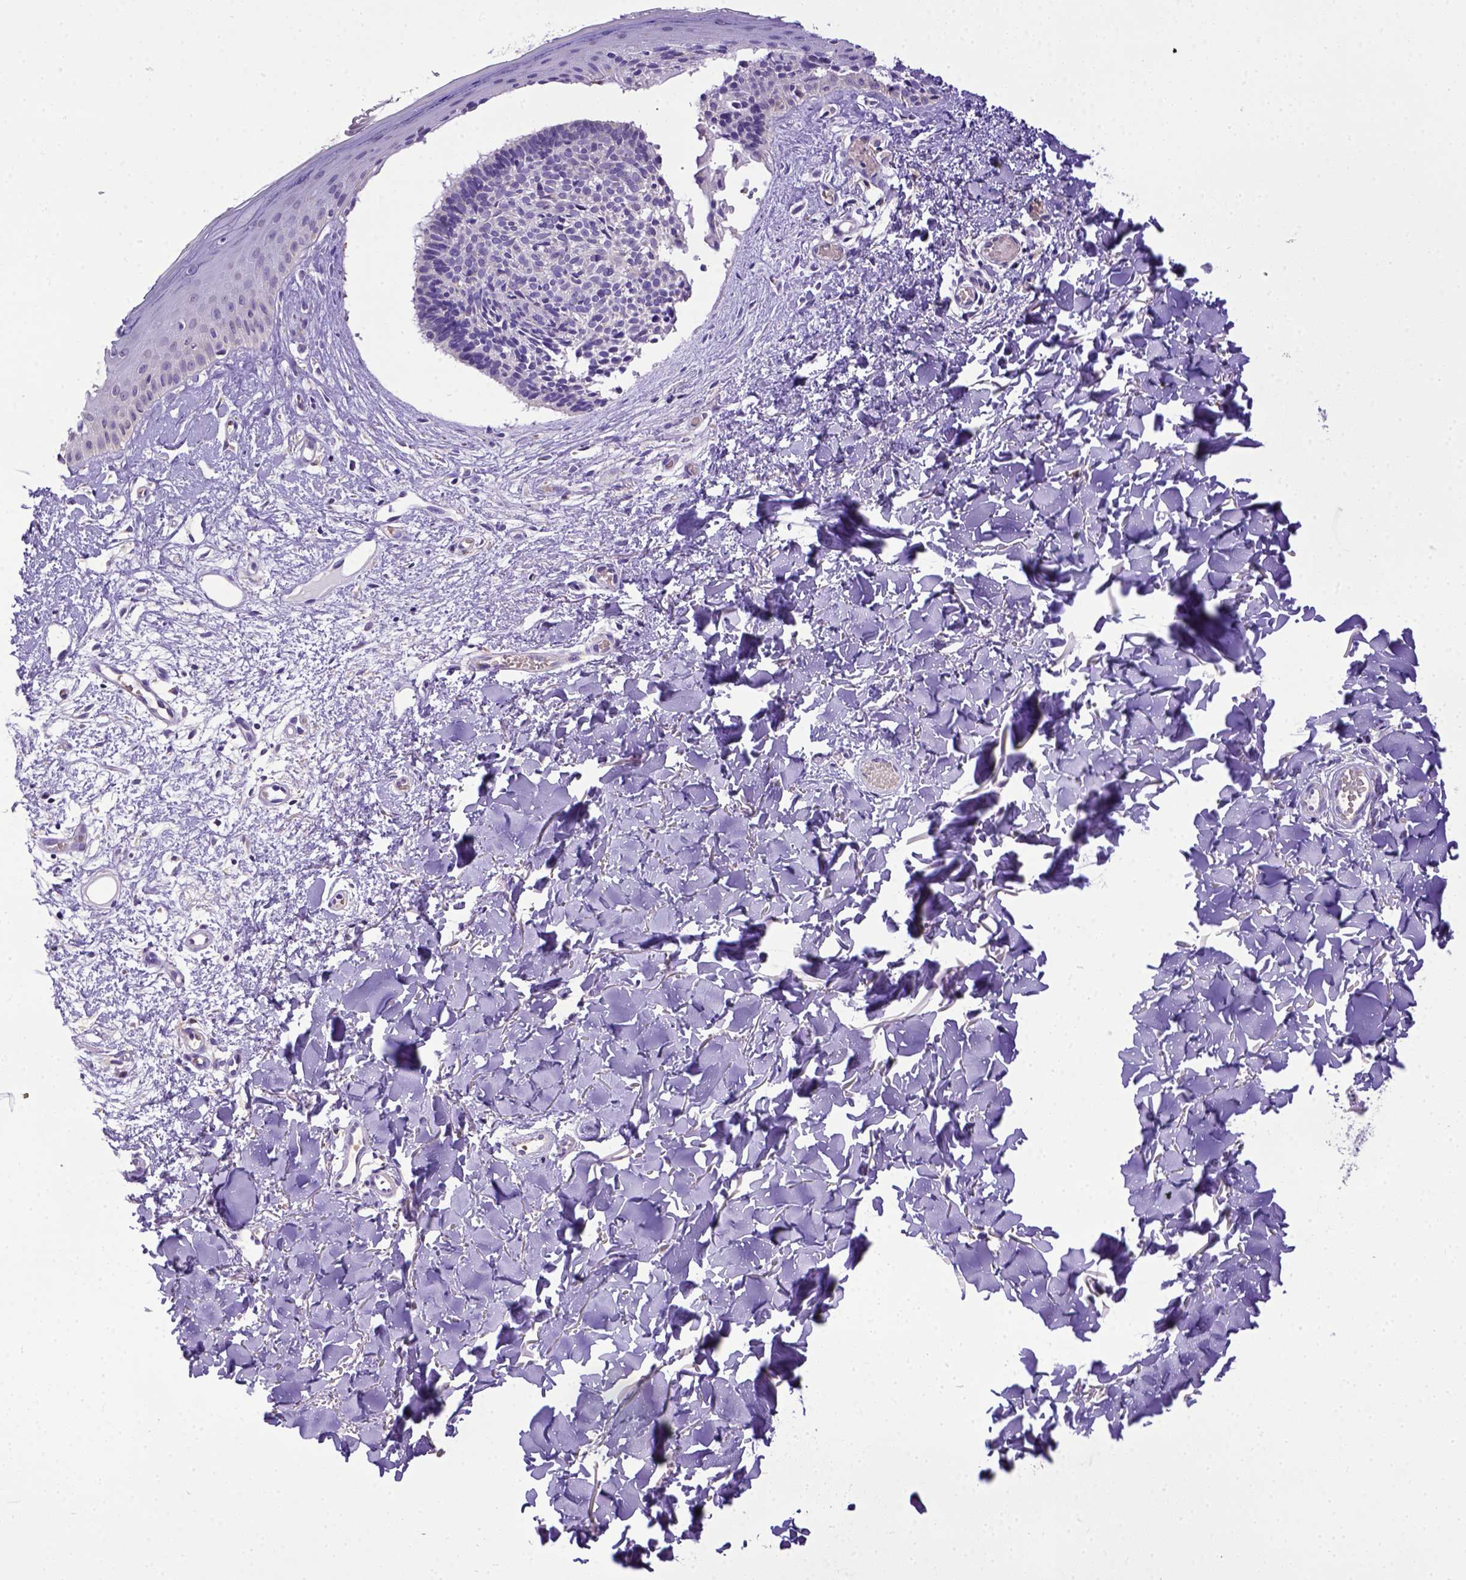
{"staining": {"intensity": "negative", "quantity": "none", "location": "none"}, "tissue": "skin cancer", "cell_type": "Tumor cells", "image_type": "cancer", "snomed": [{"axis": "morphology", "description": "Basal cell carcinoma"}, {"axis": "topography", "description": "Skin"}], "caption": "Immunohistochemistry (IHC) of skin basal cell carcinoma reveals no expression in tumor cells. (DAB IHC visualized using brightfield microscopy, high magnification).", "gene": "SPEF1", "patient": {"sex": "male", "age": 51}}